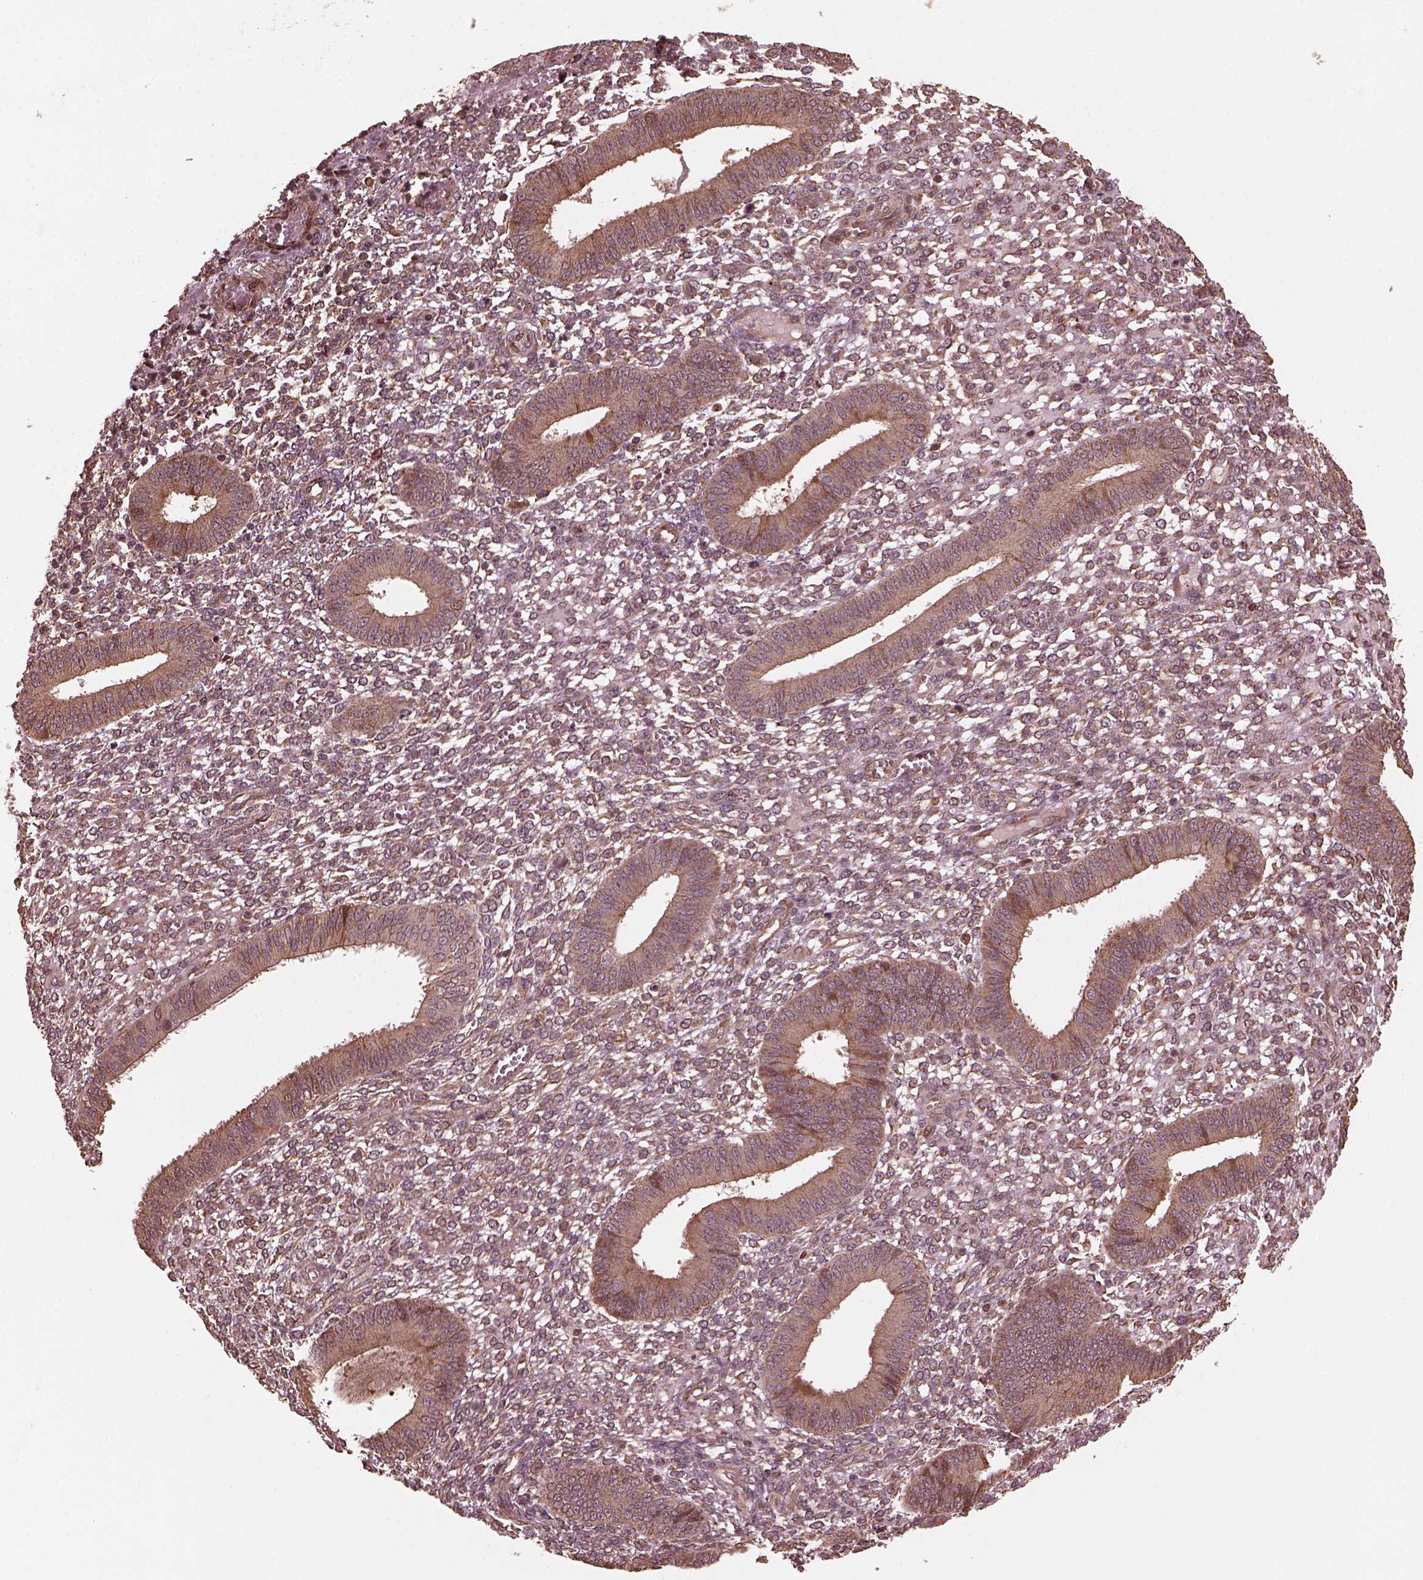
{"staining": {"intensity": "weak", "quantity": ">75%", "location": "cytoplasmic/membranous"}, "tissue": "endometrium", "cell_type": "Cells in endometrial stroma", "image_type": "normal", "snomed": [{"axis": "morphology", "description": "Normal tissue, NOS"}, {"axis": "topography", "description": "Endometrium"}], "caption": "Protein expression by IHC demonstrates weak cytoplasmic/membranous positivity in about >75% of cells in endometrial stroma in unremarkable endometrium.", "gene": "ZNF292", "patient": {"sex": "female", "age": 42}}